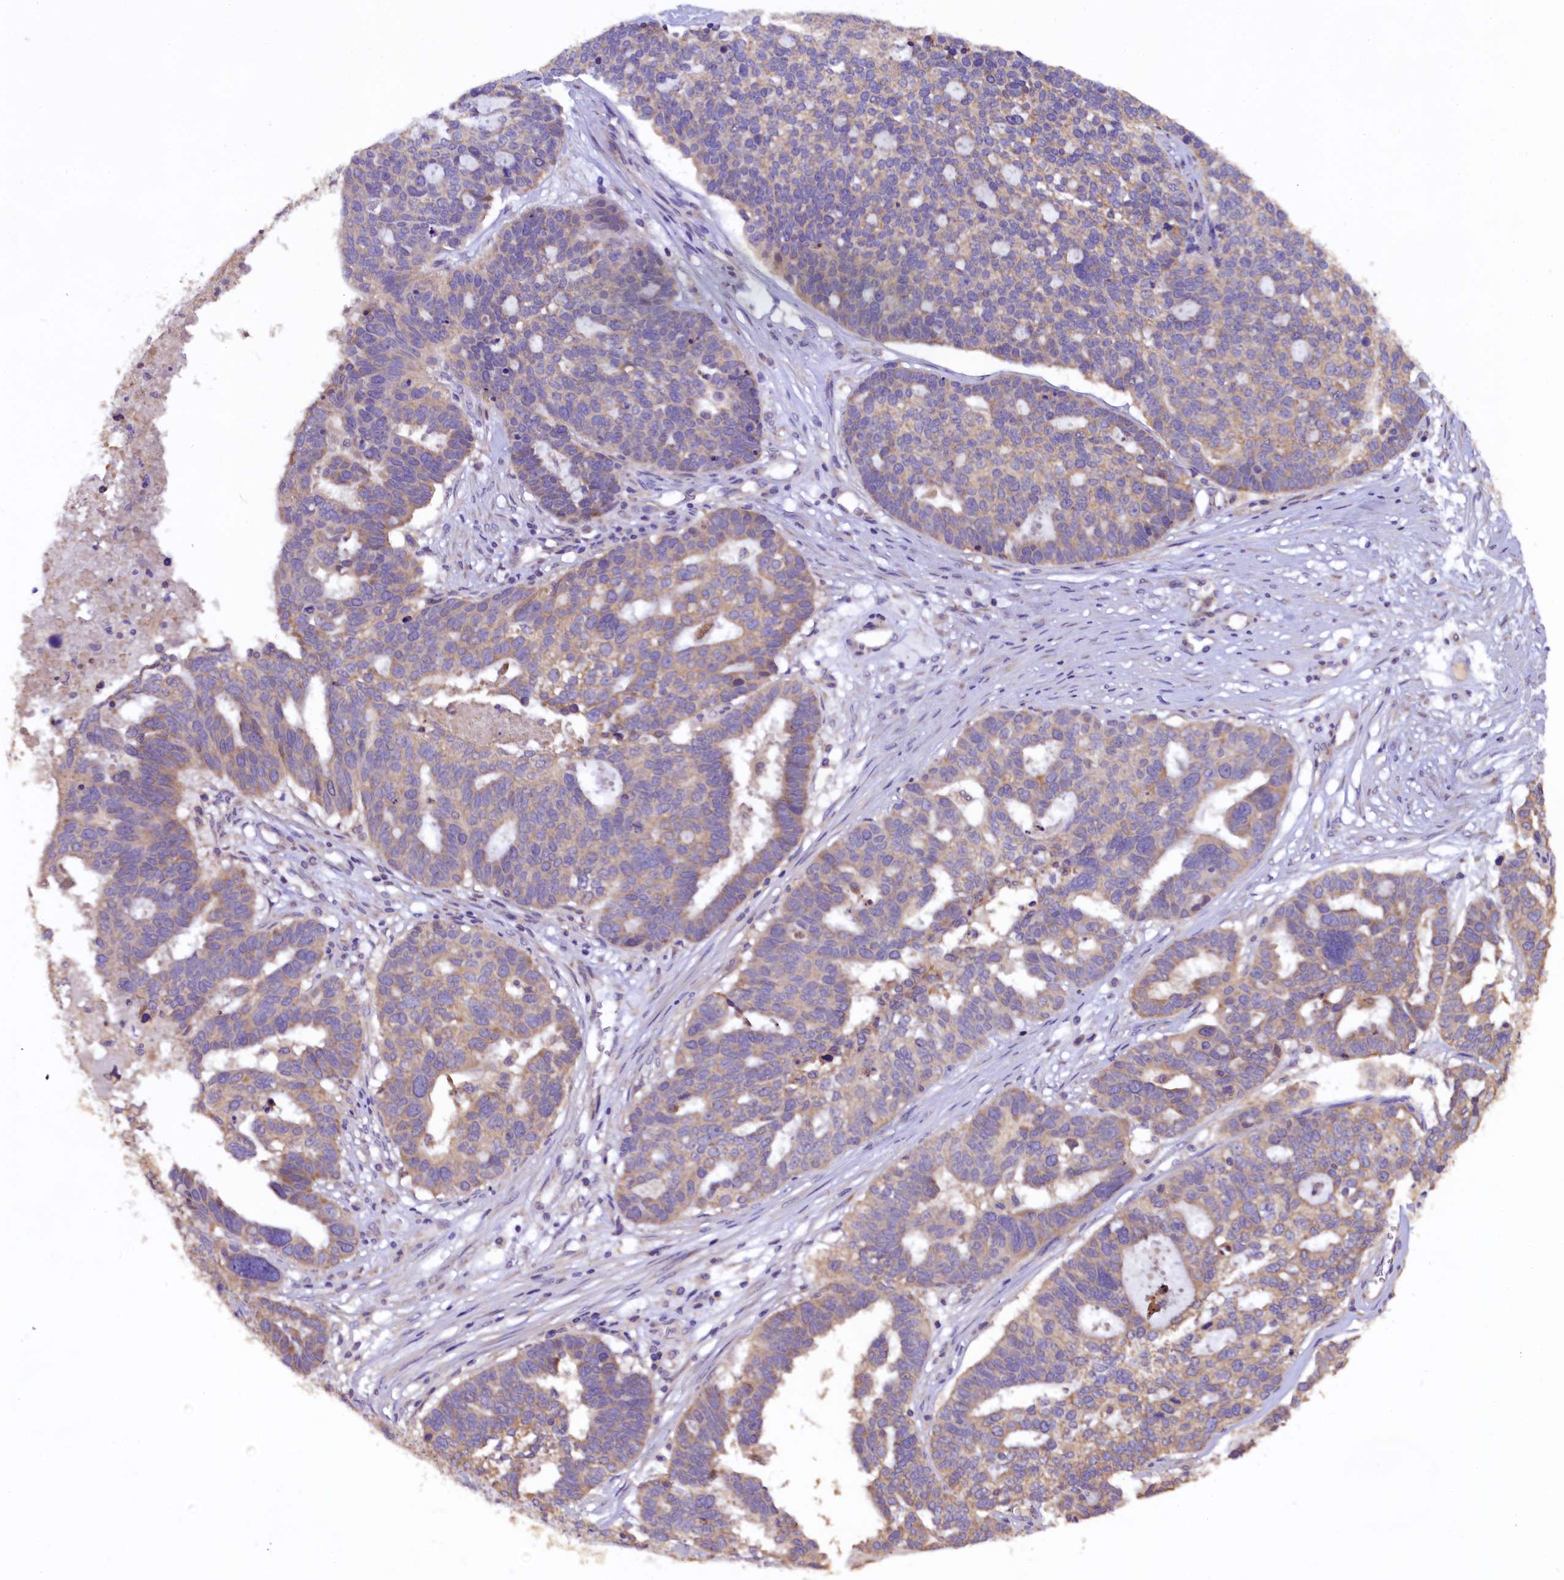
{"staining": {"intensity": "weak", "quantity": "25%-75%", "location": "cytoplasmic/membranous"}, "tissue": "ovarian cancer", "cell_type": "Tumor cells", "image_type": "cancer", "snomed": [{"axis": "morphology", "description": "Cystadenocarcinoma, serous, NOS"}, {"axis": "topography", "description": "Ovary"}], "caption": "This micrograph reveals immunohistochemistry staining of ovarian serous cystadenocarcinoma, with low weak cytoplasmic/membranous positivity in approximately 25%-75% of tumor cells.", "gene": "ENKD1", "patient": {"sex": "female", "age": 59}}